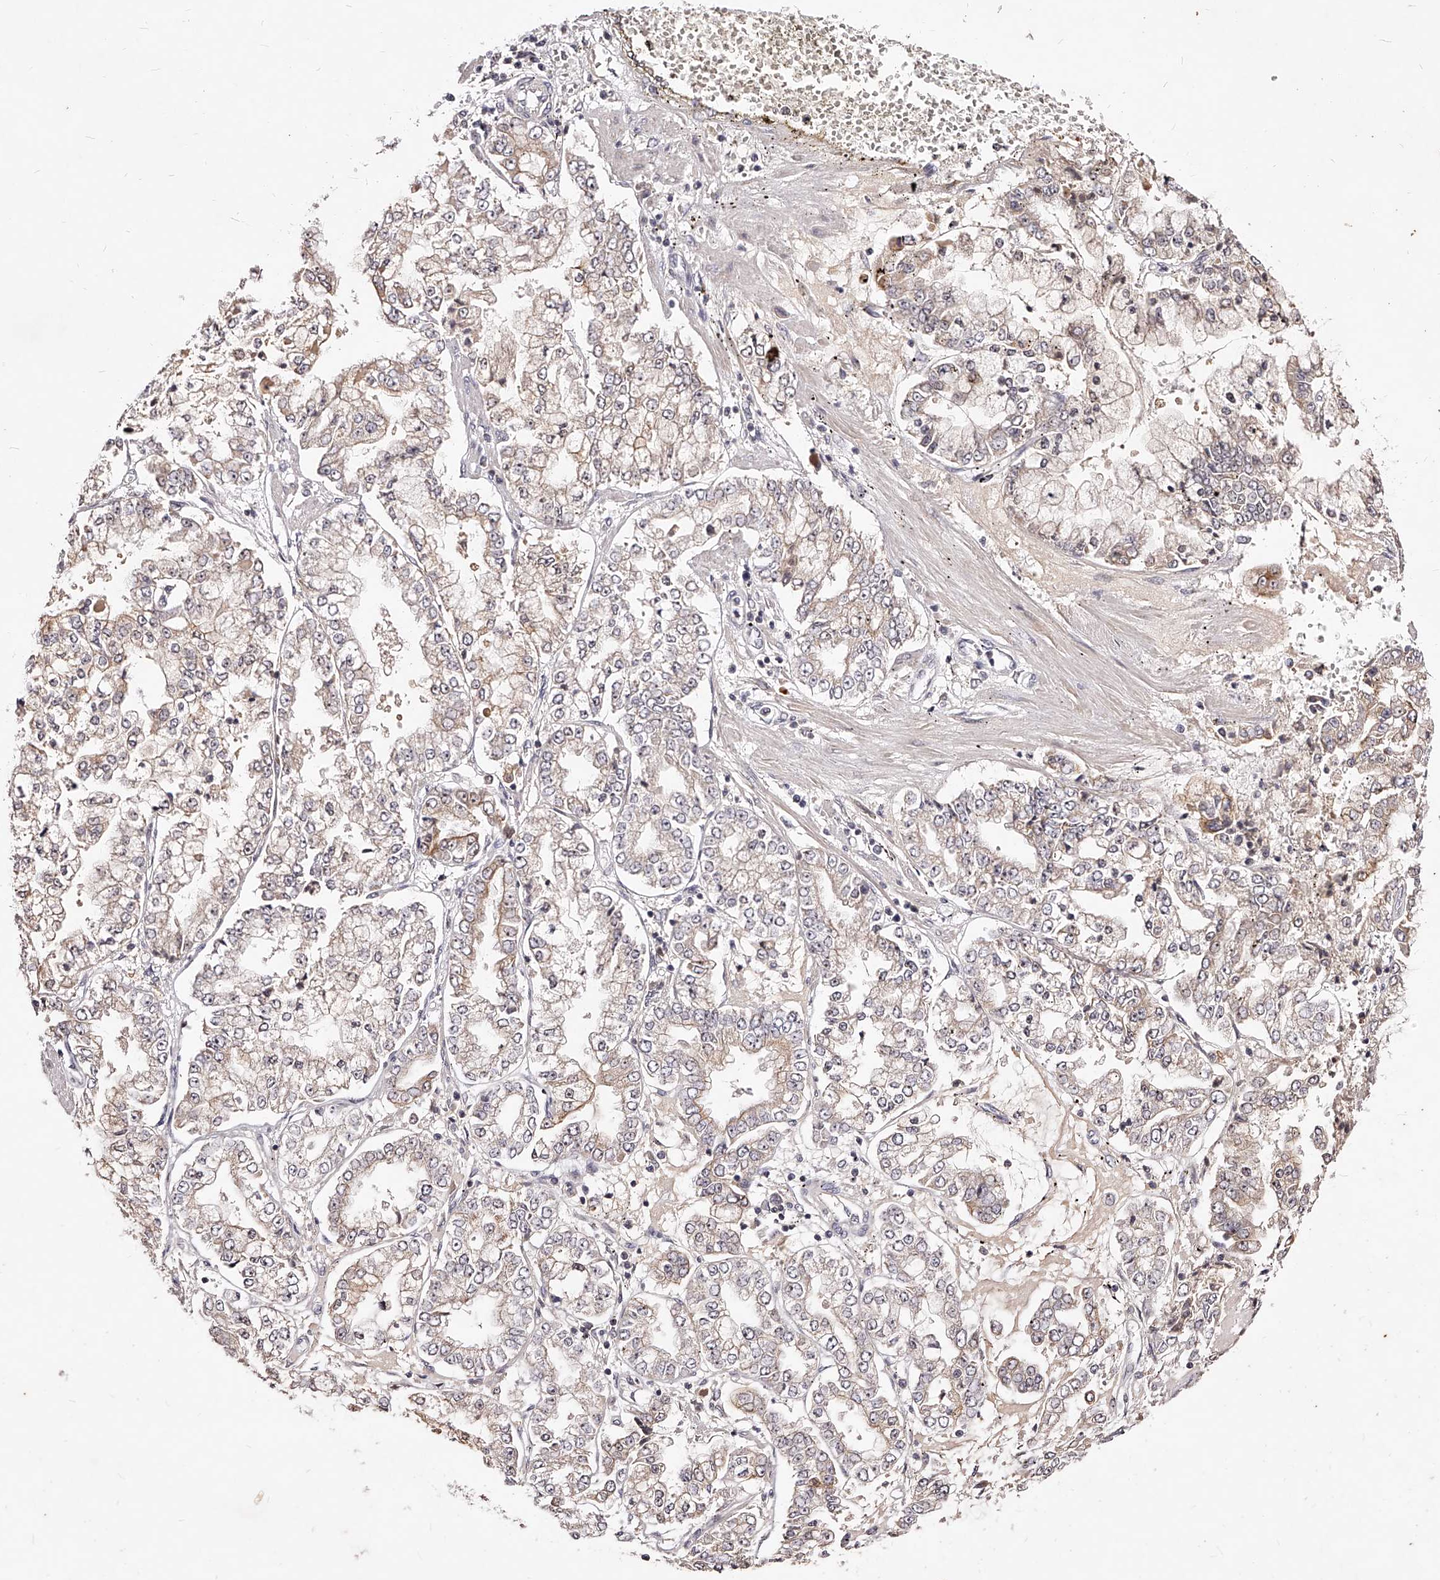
{"staining": {"intensity": "moderate", "quantity": "25%-75%", "location": "cytoplasmic/membranous"}, "tissue": "stomach cancer", "cell_type": "Tumor cells", "image_type": "cancer", "snomed": [{"axis": "morphology", "description": "Adenocarcinoma, NOS"}, {"axis": "topography", "description": "Stomach"}], "caption": "An IHC image of neoplastic tissue is shown. Protein staining in brown shows moderate cytoplasmic/membranous positivity in stomach adenocarcinoma within tumor cells.", "gene": "PHACTR1", "patient": {"sex": "male", "age": 76}}